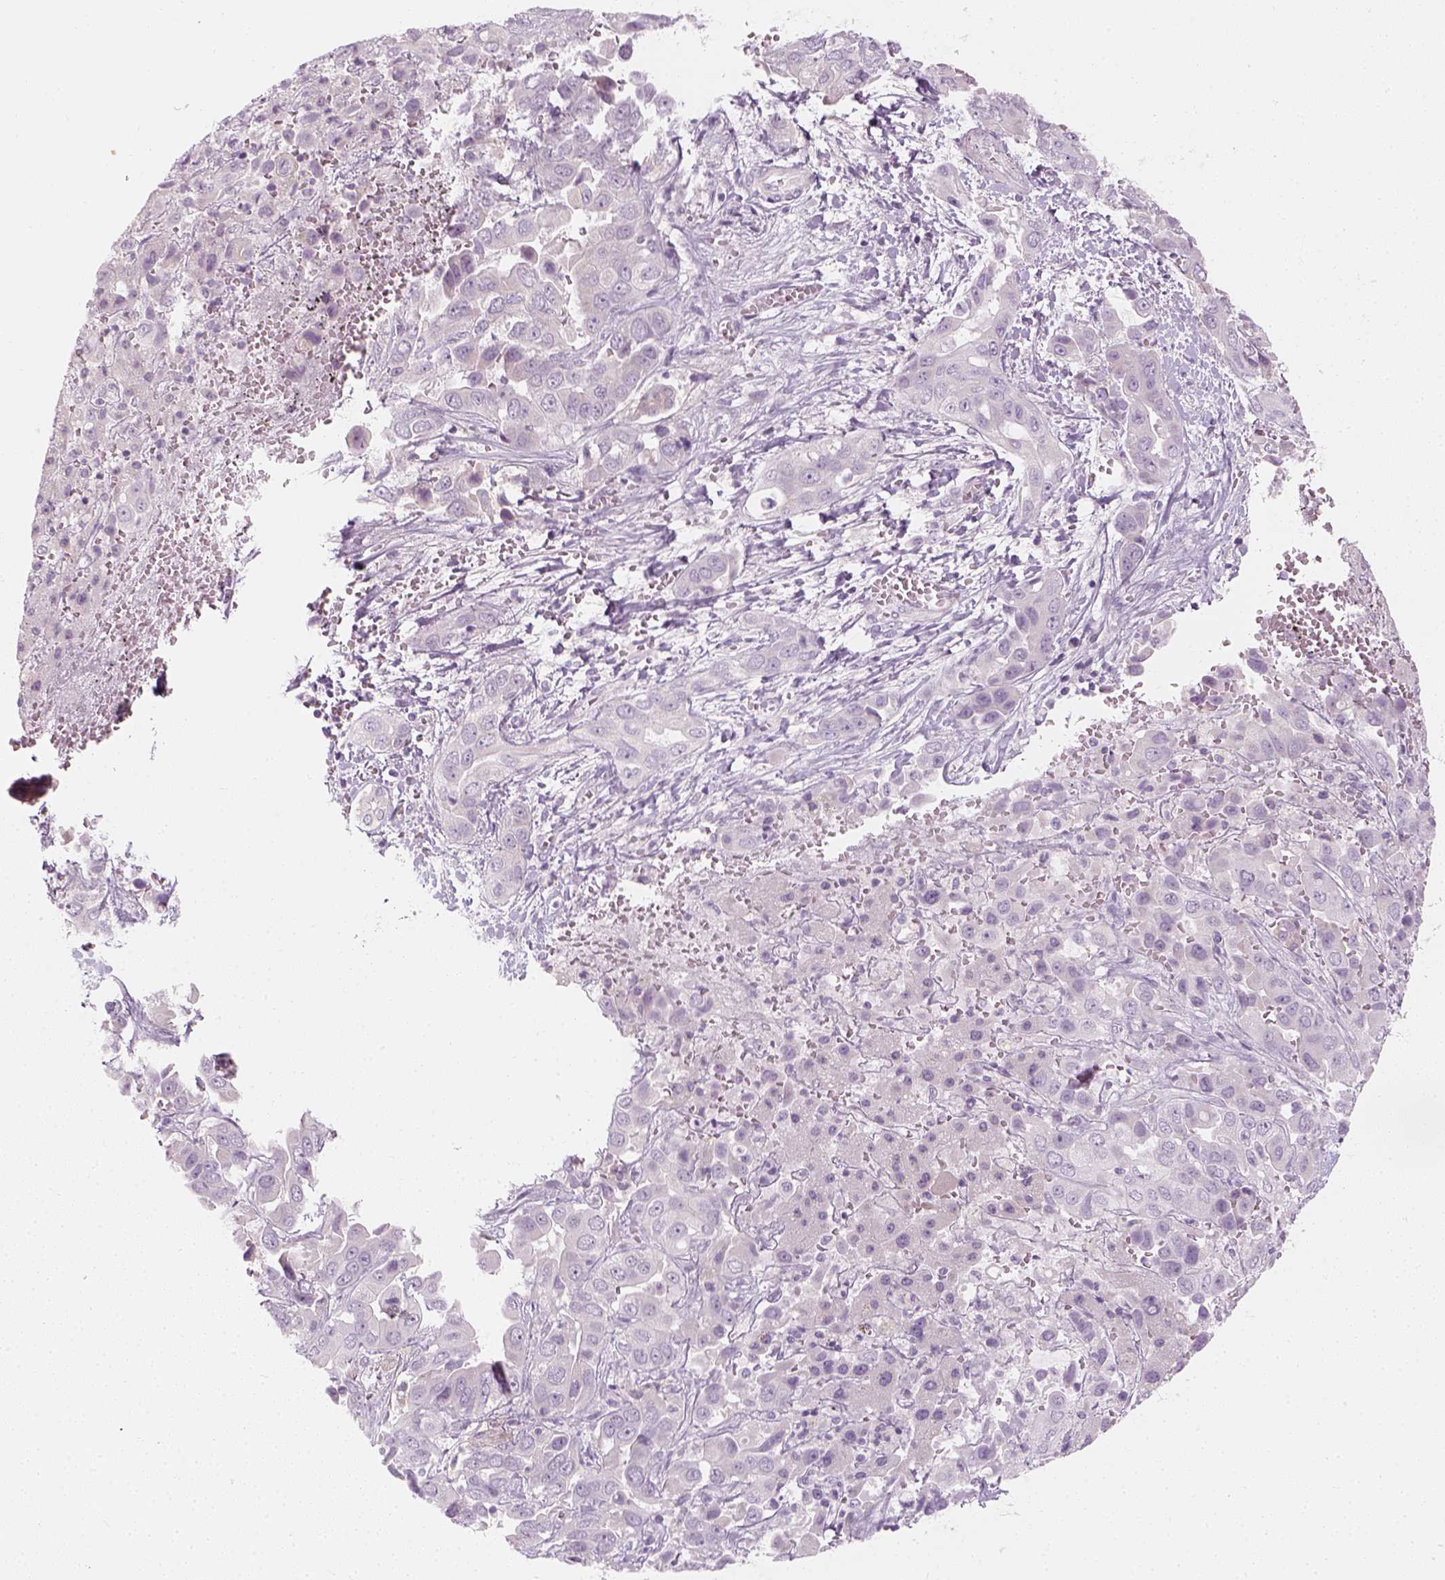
{"staining": {"intensity": "negative", "quantity": "none", "location": "none"}, "tissue": "liver cancer", "cell_type": "Tumor cells", "image_type": "cancer", "snomed": [{"axis": "morphology", "description": "Cholangiocarcinoma"}, {"axis": "topography", "description": "Liver"}], "caption": "Tumor cells show no significant protein staining in liver cancer.", "gene": "PRAME", "patient": {"sex": "female", "age": 52}}